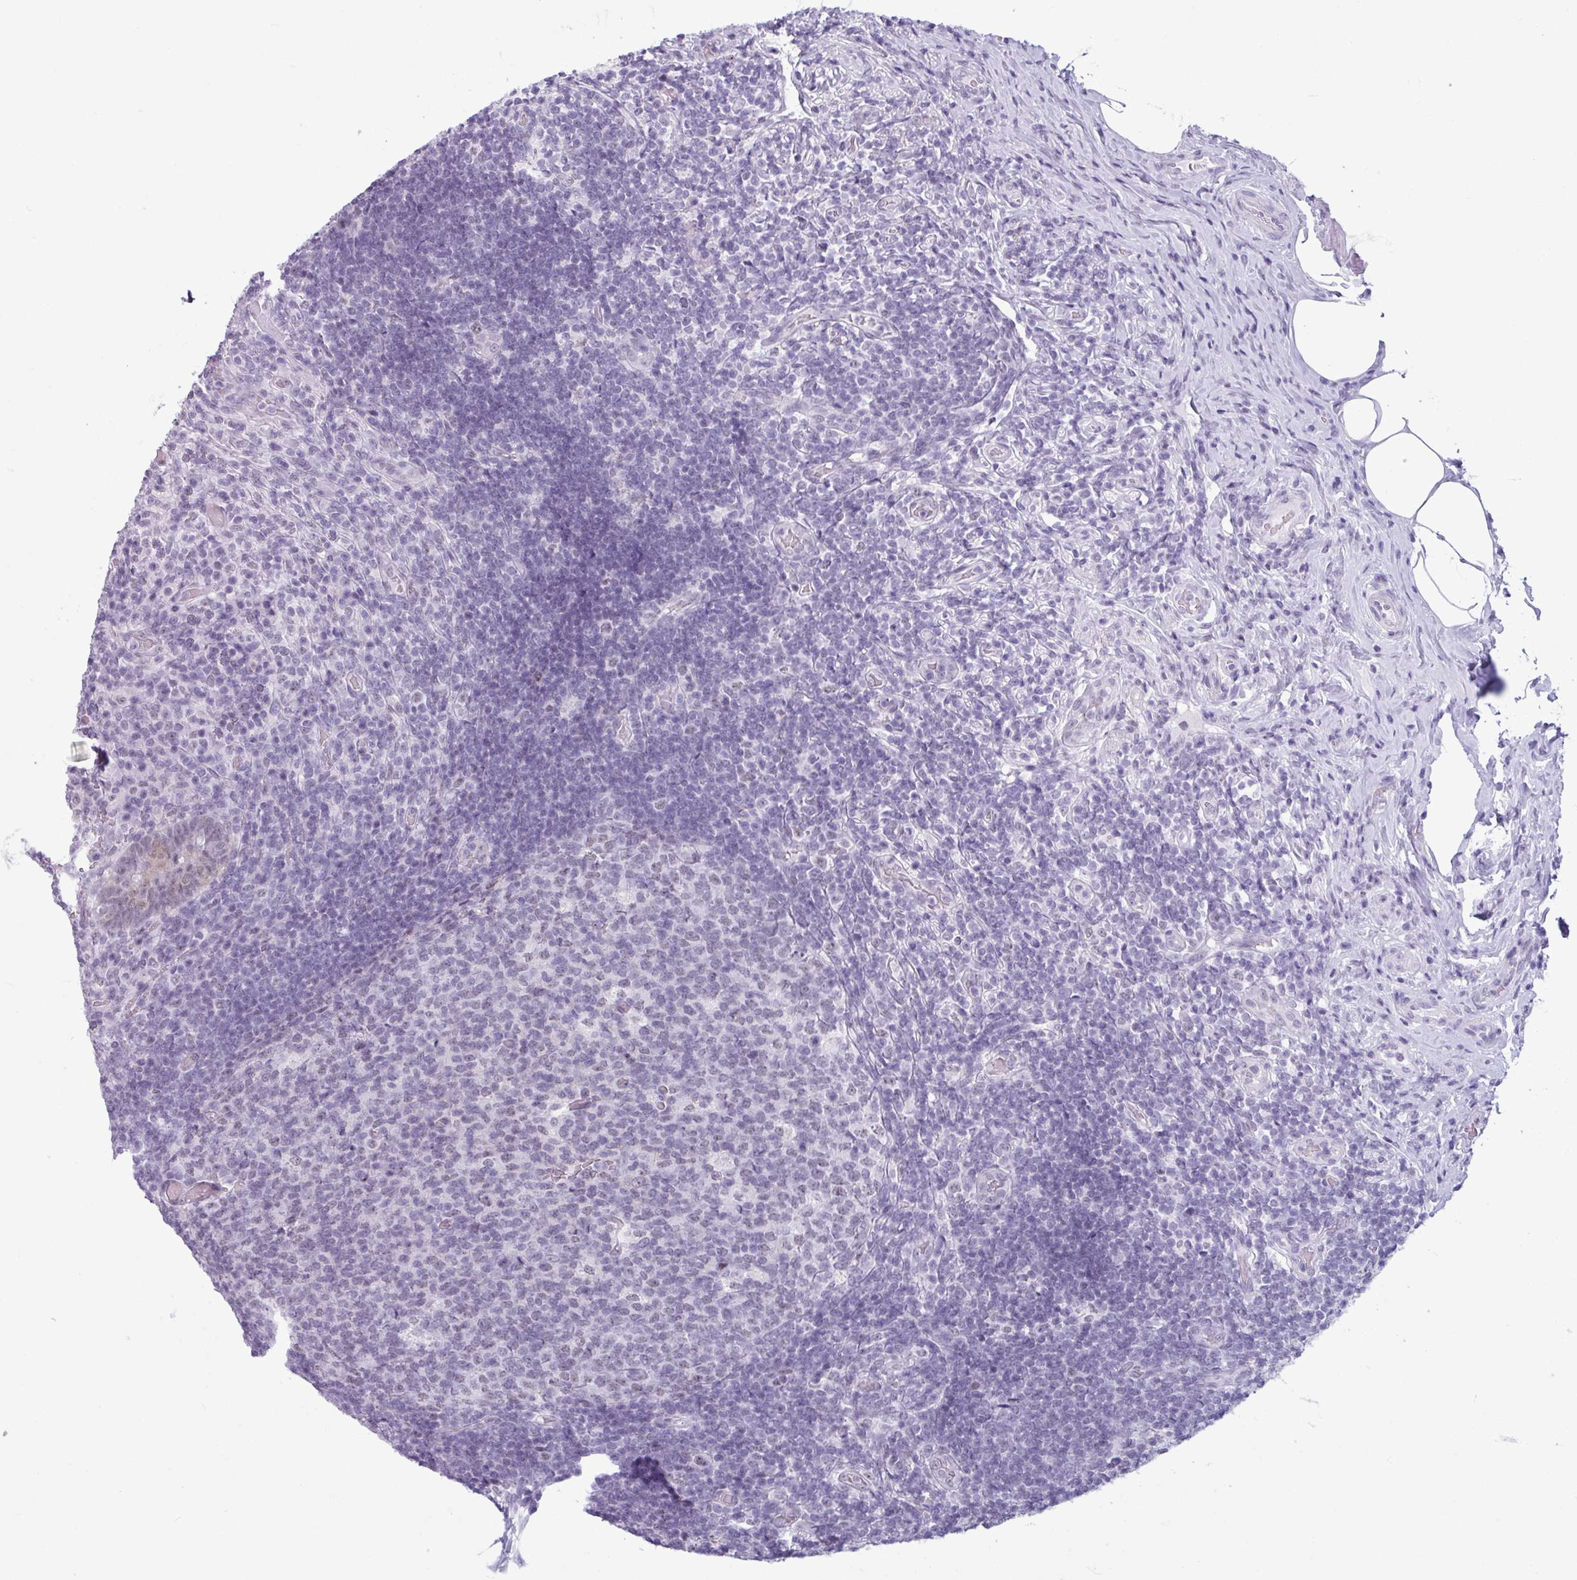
{"staining": {"intensity": "weak", "quantity": "25%-75%", "location": "nuclear"}, "tissue": "appendix", "cell_type": "Glandular cells", "image_type": "normal", "snomed": [{"axis": "morphology", "description": "Normal tissue, NOS"}, {"axis": "topography", "description": "Appendix"}], "caption": "Immunohistochemical staining of normal human appendix displays low levels of weak nuclear expression in about 25%-75% of glandular cells. (Stains: DAB (3,3'-diaminobenzidine) in brown, nuclei in blue, Microscopy: brightfield microscopy at high magnification).", "gene": "SRGAP1", "patient": {"sex": "female", "age": 43}}